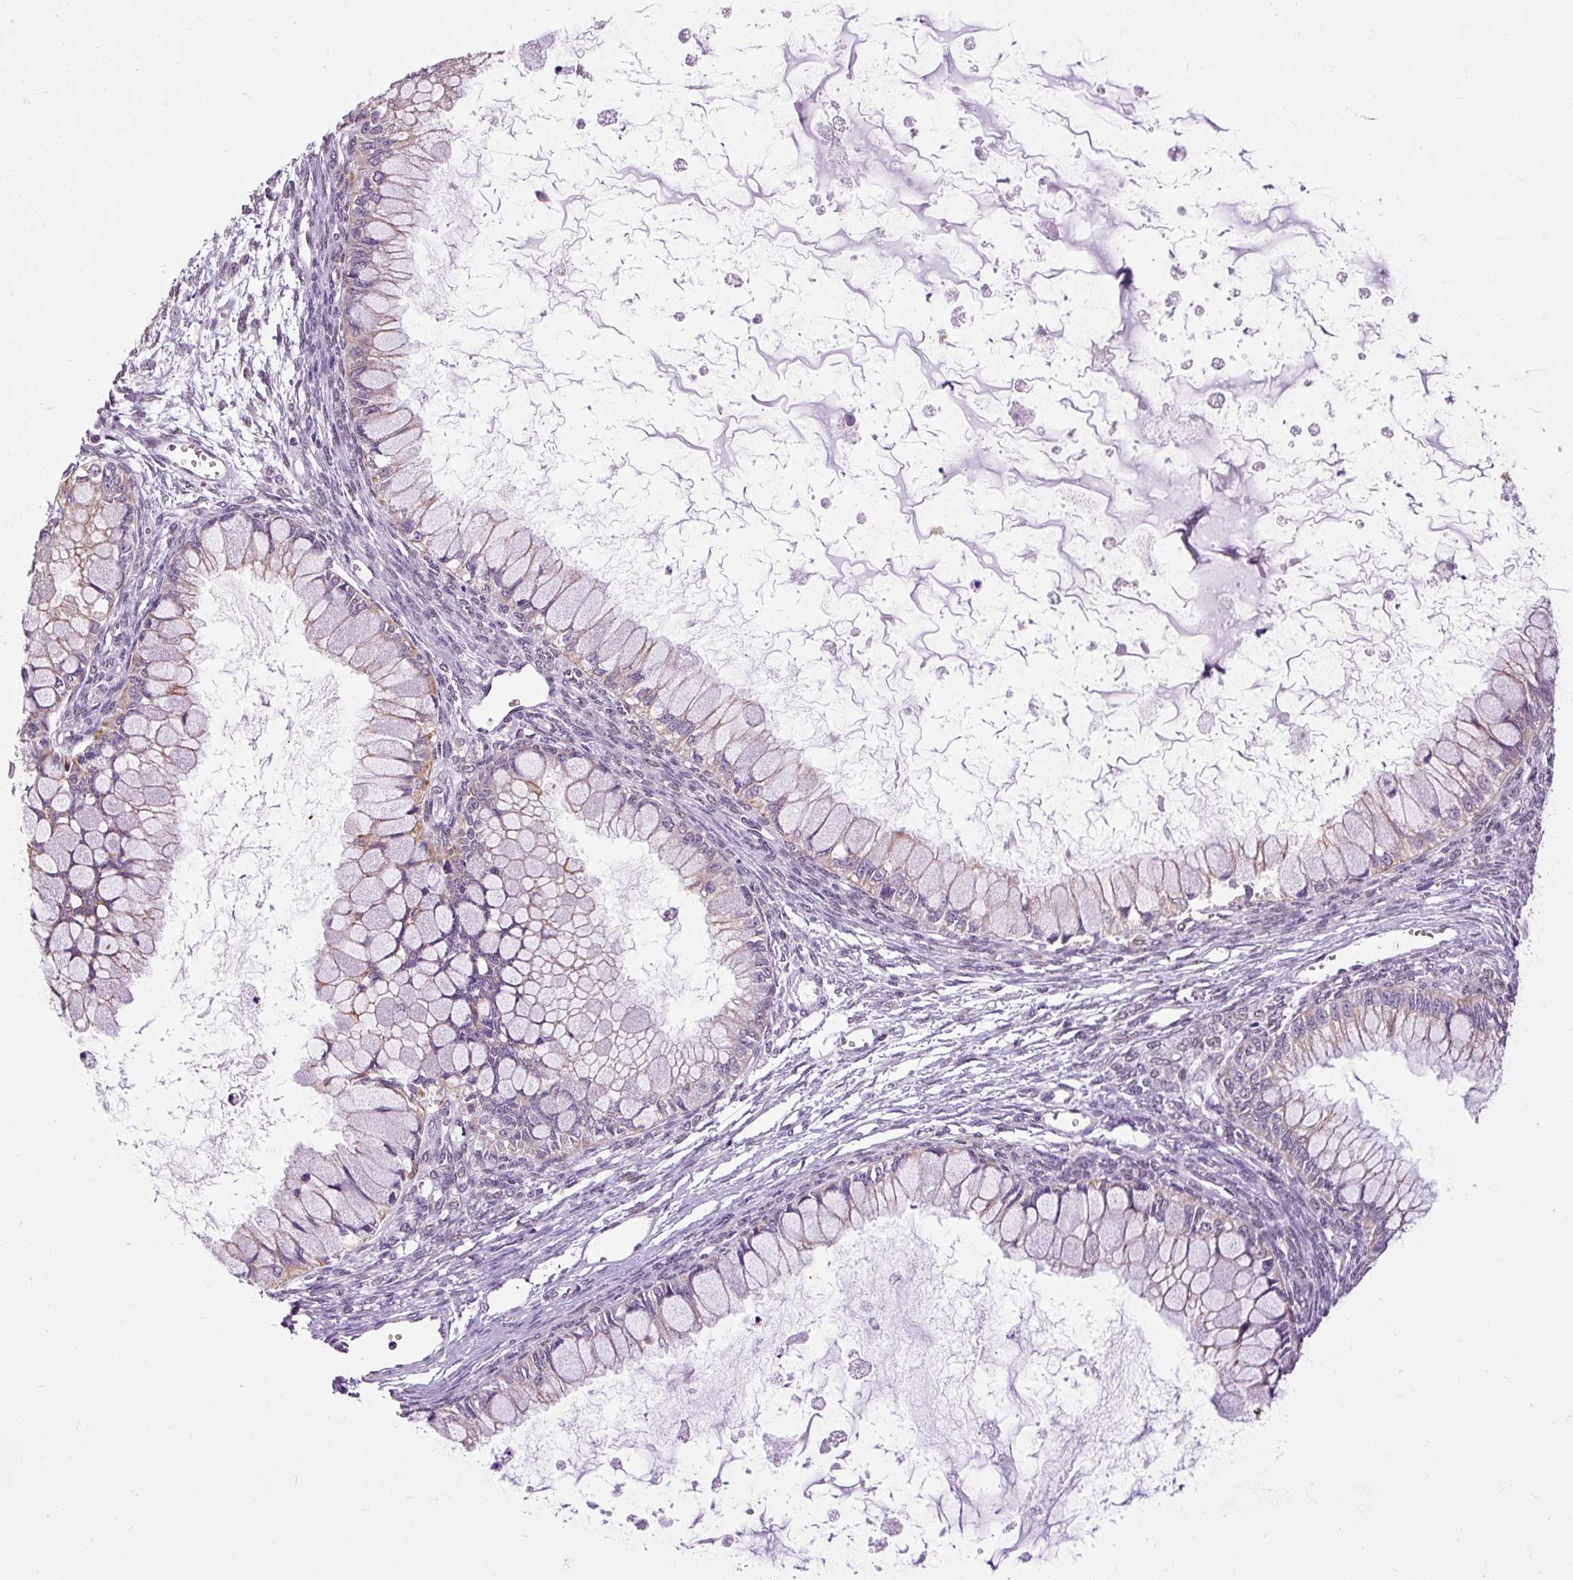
{"staining": {"intensity": "moderate", "quantity": "<25%", "location": "cytoplasmic/membranous"}, "tissue": "ovarian cancer", "cell_type": "Tumor cells", "image_type": "cancer", "snomed": [{"axis": "morphology", "description": "Cystadenocarcinoma, mucinous, NOS"}, {"axis": "topography", "description": "Ovary"}], "caption": "About <25% of tumor cells in ovarian cancer (mucinous cystadenocarcinoma) exhibit moderate cytoplasmic/membranous protein expression as visualized by brown immunohistochemical staining.", "gene": "ZNF672", "patient": {"sex": "female", "age": 34}}